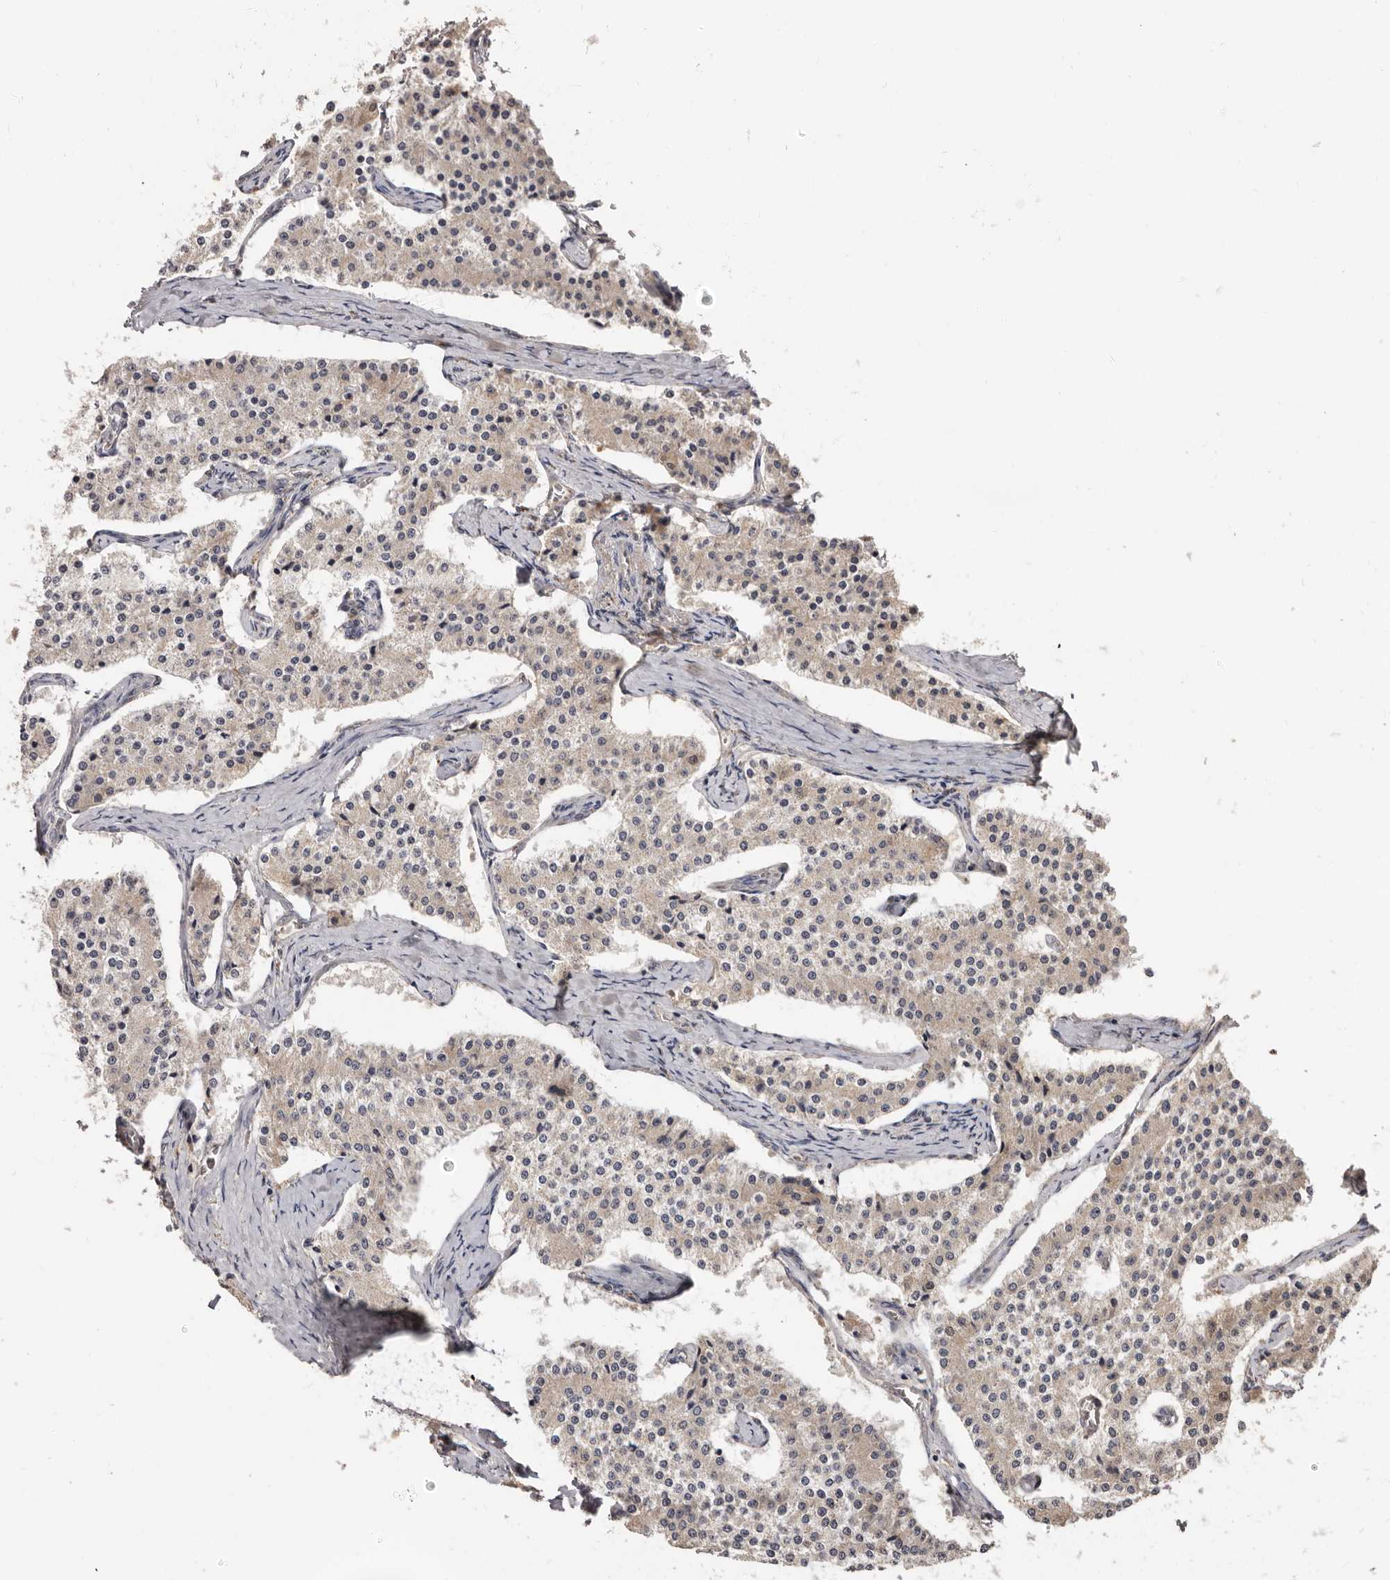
{"staining": {"intensity": "weak", "quantity": "25%-75%", "location": "cytoplasmic/membranous"}, "tissue": "carcinoid", "cell_type": "Tumor cells", "image_type": "cancer", "snomed": [{"axis": "morphology", "description": "Carcinoid, malignant, NOS"}, {"axis": "topography", "description": "Colon"}], "caption": "Immunohistochemistry histopathology image of human malignant carcinoid stained for a protein (brown), which exhibits low levels of weak cytoplasmic/membranous positivity in about 25%-75% of tumor cells.", "gene": "AKAP7", "patient": {"sex": "female", "age": 52}}